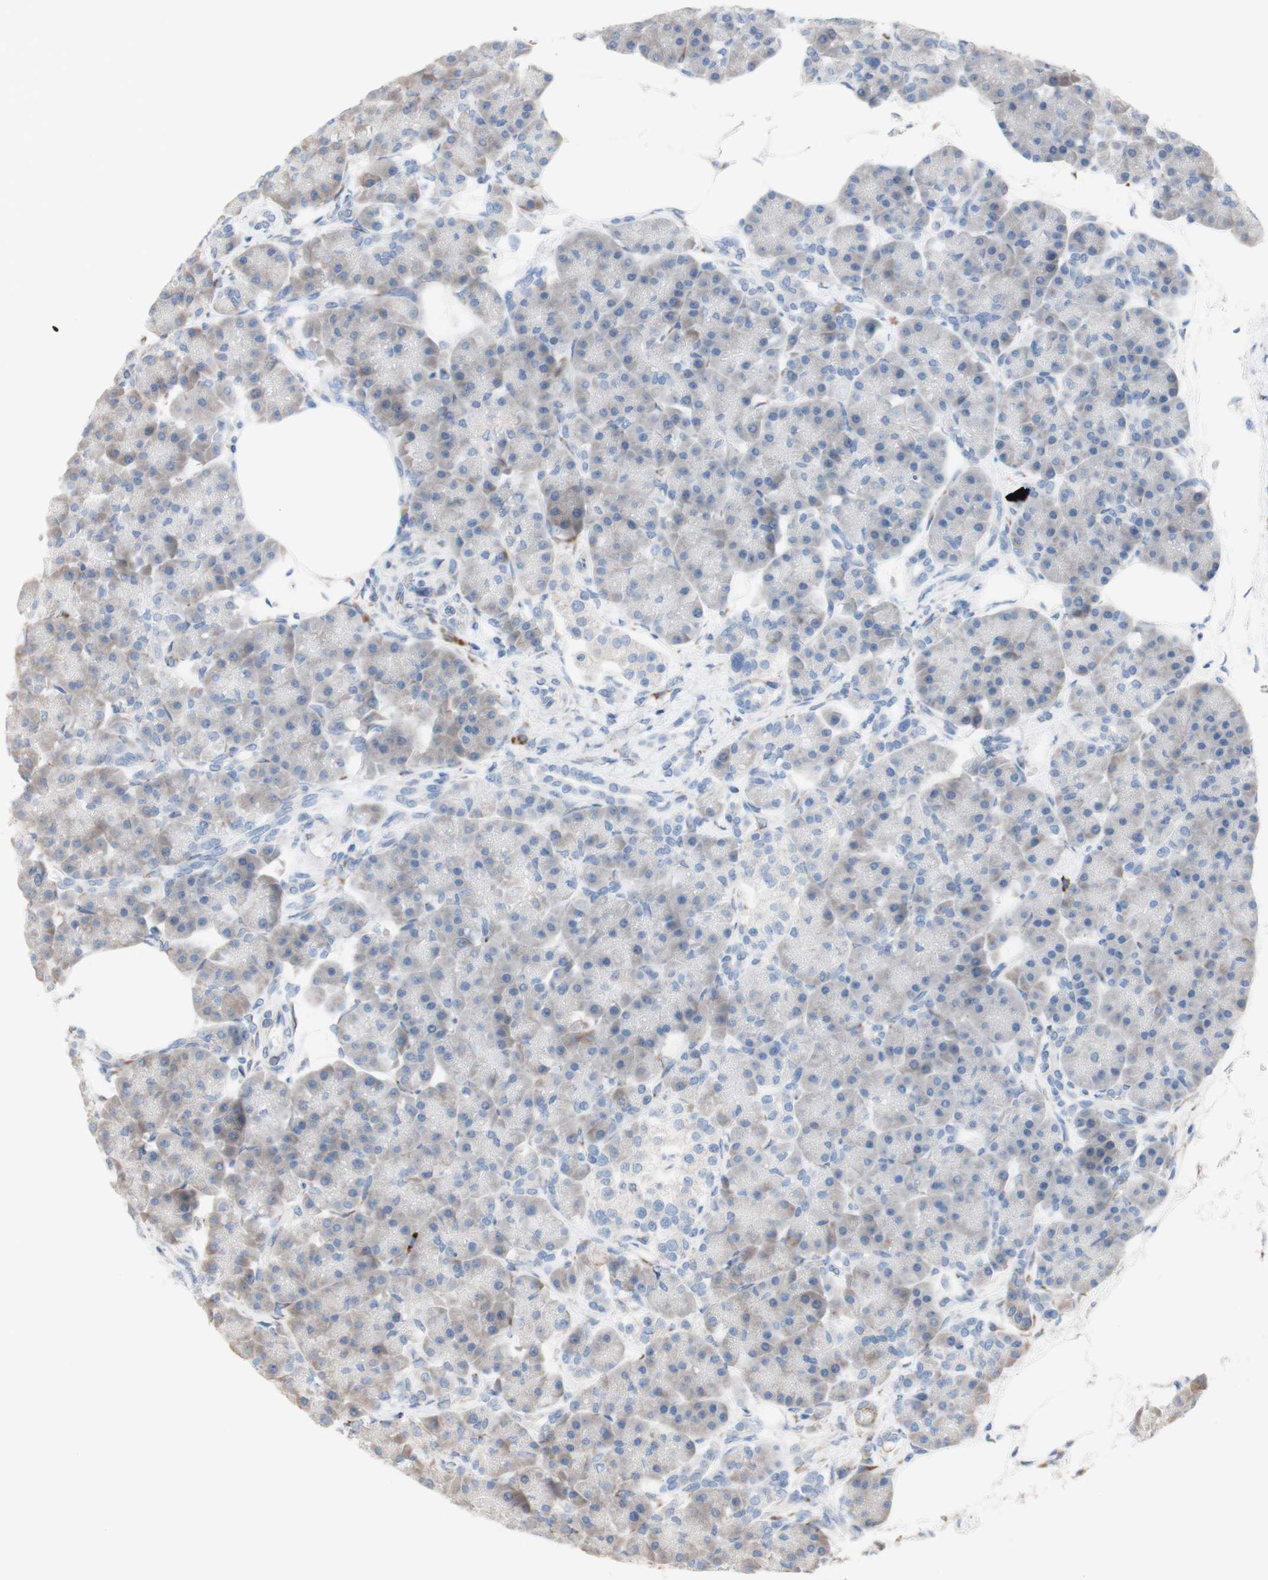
{"staining": {"intensity": "moderate", "quantity": "<25%", "location": "cytoplasmic/membranous"}, "tissue": "pancreas", "cell_type": "Exocrine glandular cells", "image_type": "normal", "snomed": [{"axis": "morphology", "description": "Normal tissue, NOS"}, {"axis": "topography", "description": "Pancreas"}], "caption": "This micrograph reveals benign pancreas stained with immunohistochemistry to label a protein in brown. The cytoplasmic/membranous of exocrine glandular cells show moderate positivity for the protein. Nuclei are counter-stained blue.", "gene": "AGPAT5", "patient": {"sex": "female", "age": 70}}